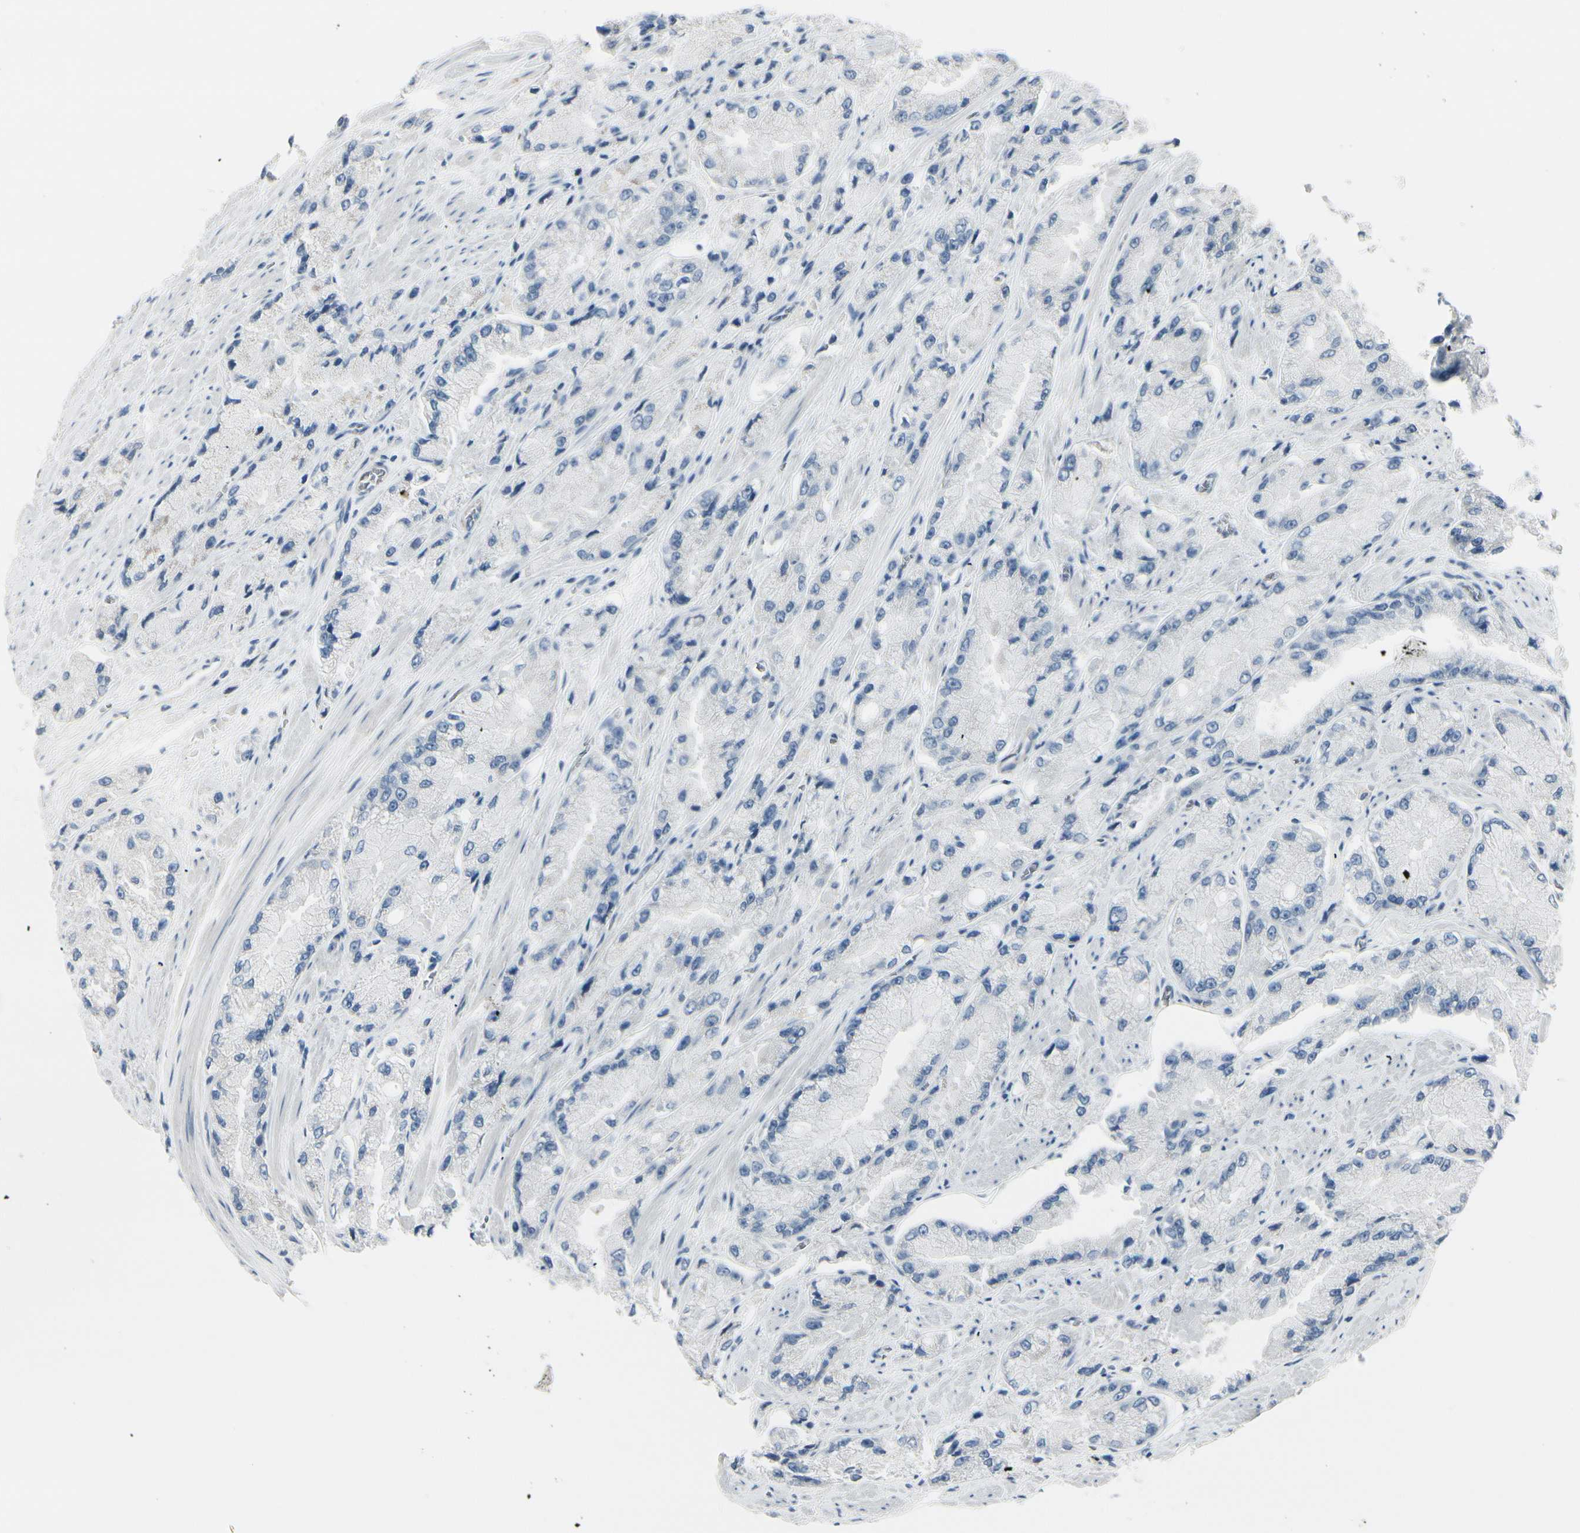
{"staining": {"intensity": "negative", "quantity": "none", "location": "none"}, "tissue": "prostate cancer", "cell_type": "Tumor cells", "image_type": "cancer", "snomed": [{"axis": "morphology", "description": "Adenocarcinoma, High grade"}, {"axis": "topography", "description": "Prostate"}], "caption": "An immunohistochemistry (IHC) micrograph of prostate cancer (adenocarcinoma (high-grade)) is shown. There is no staining in tumor cells of prostate cancer (adenocarcinoma (high-grade)).", "gene": "CDHR5", "patient": {"sex": "male", "age": 58}}